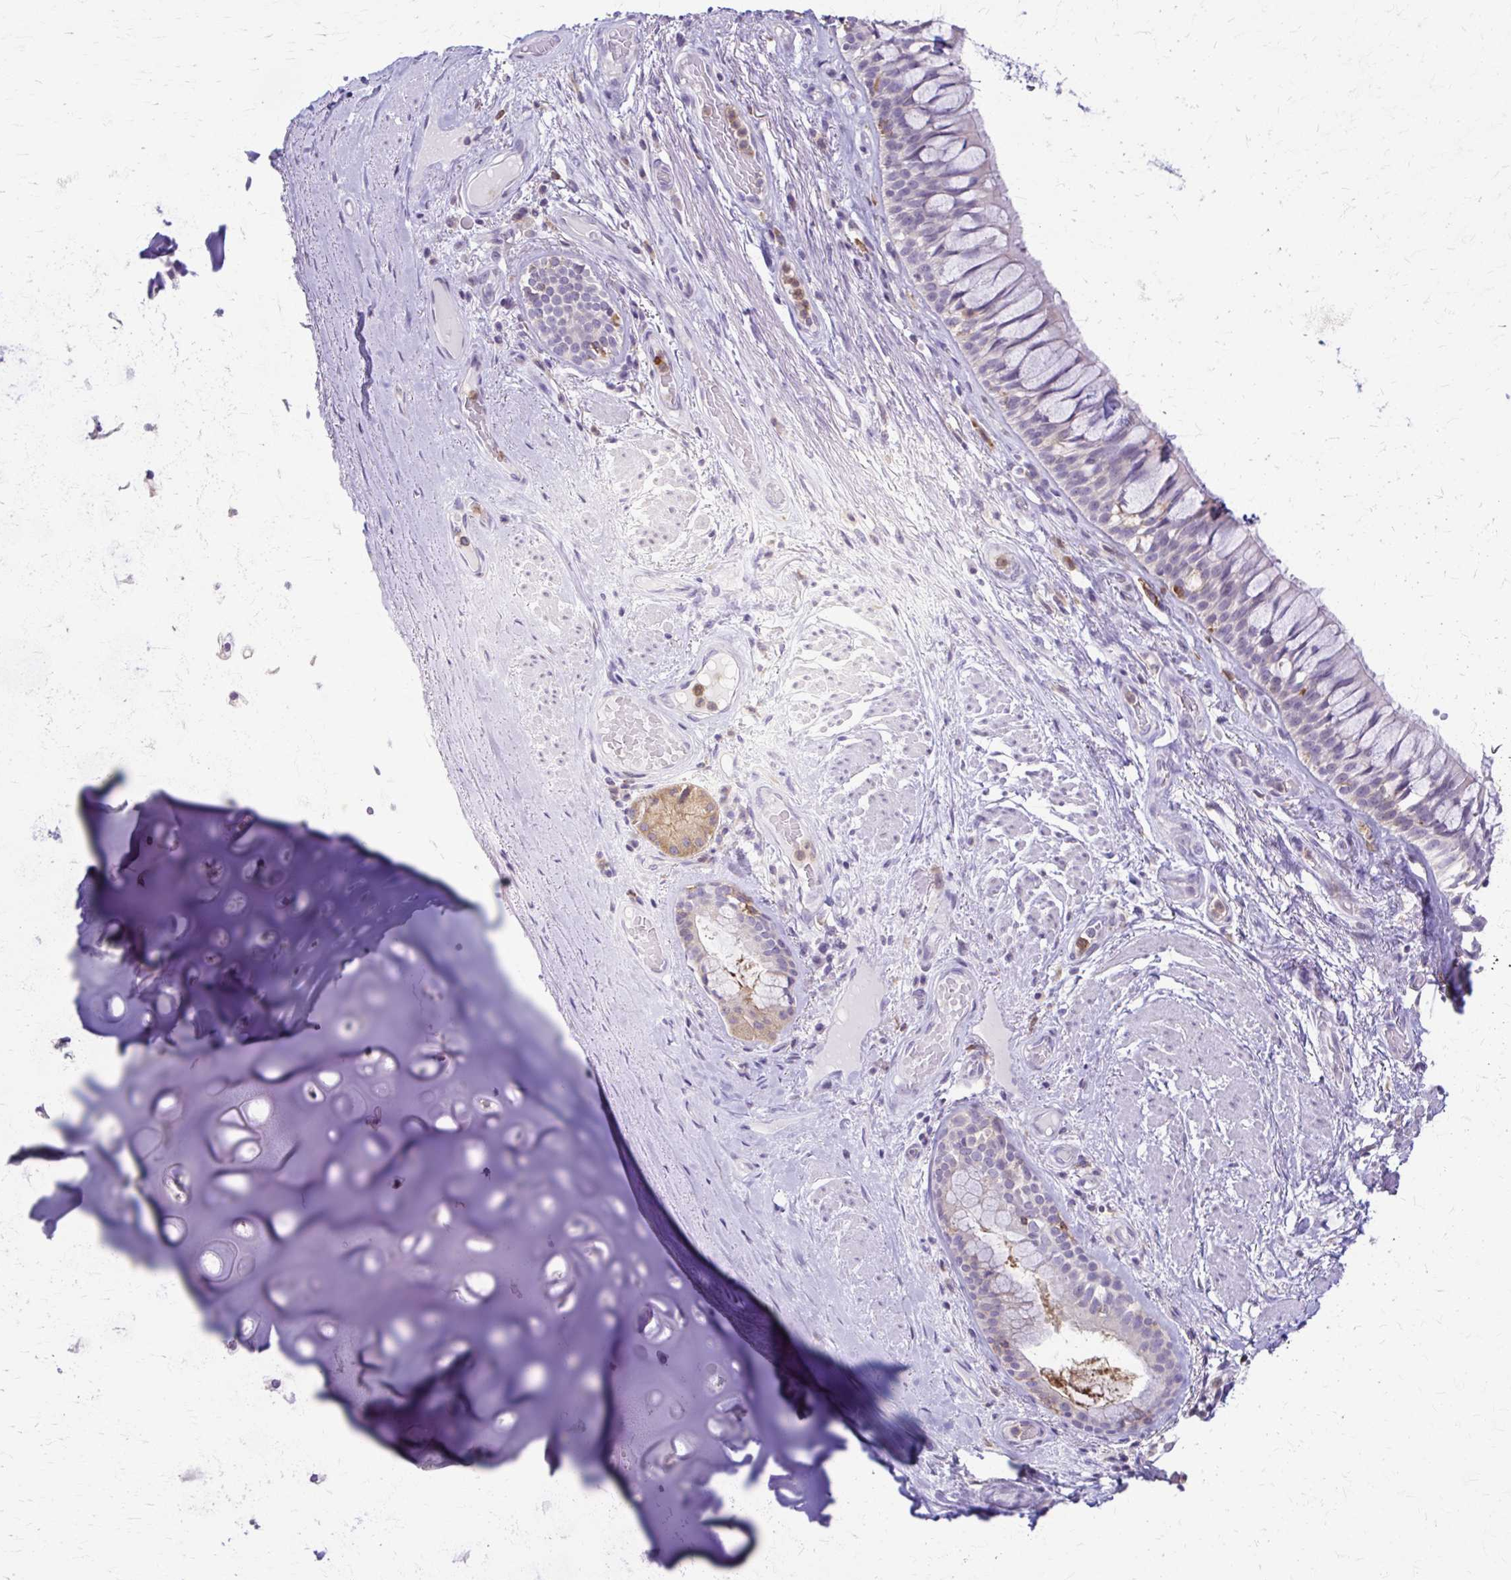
{"staining": {"intensity": "negative", "quantity": "none", "location": "none"}, "tissue": "adipose tissue", "cell_type": "Adipocytes", "image_type": "normal", "snomed": [{"axis": "morphology", "description": "Normal tissue, NOS"}, {"axis": "topography", "description": "Cartilage tissue"}, {"axis": "topography", "description": "Bronchus"}], "caption": "Immunohistochemistry (IHC) histopathology image of unremarkable adipose tissue: adipose tissue stained with DAB (3,3'-diaminobenzidine) displays no significant protein expression in adipocytes. Brightfield microscopy of IHC stained with DAB (brown) and hematoxylin (blue), captured at high magnification.", "gene": "PIK3AP1", "patient": {"sex": "male", "age": 64}}